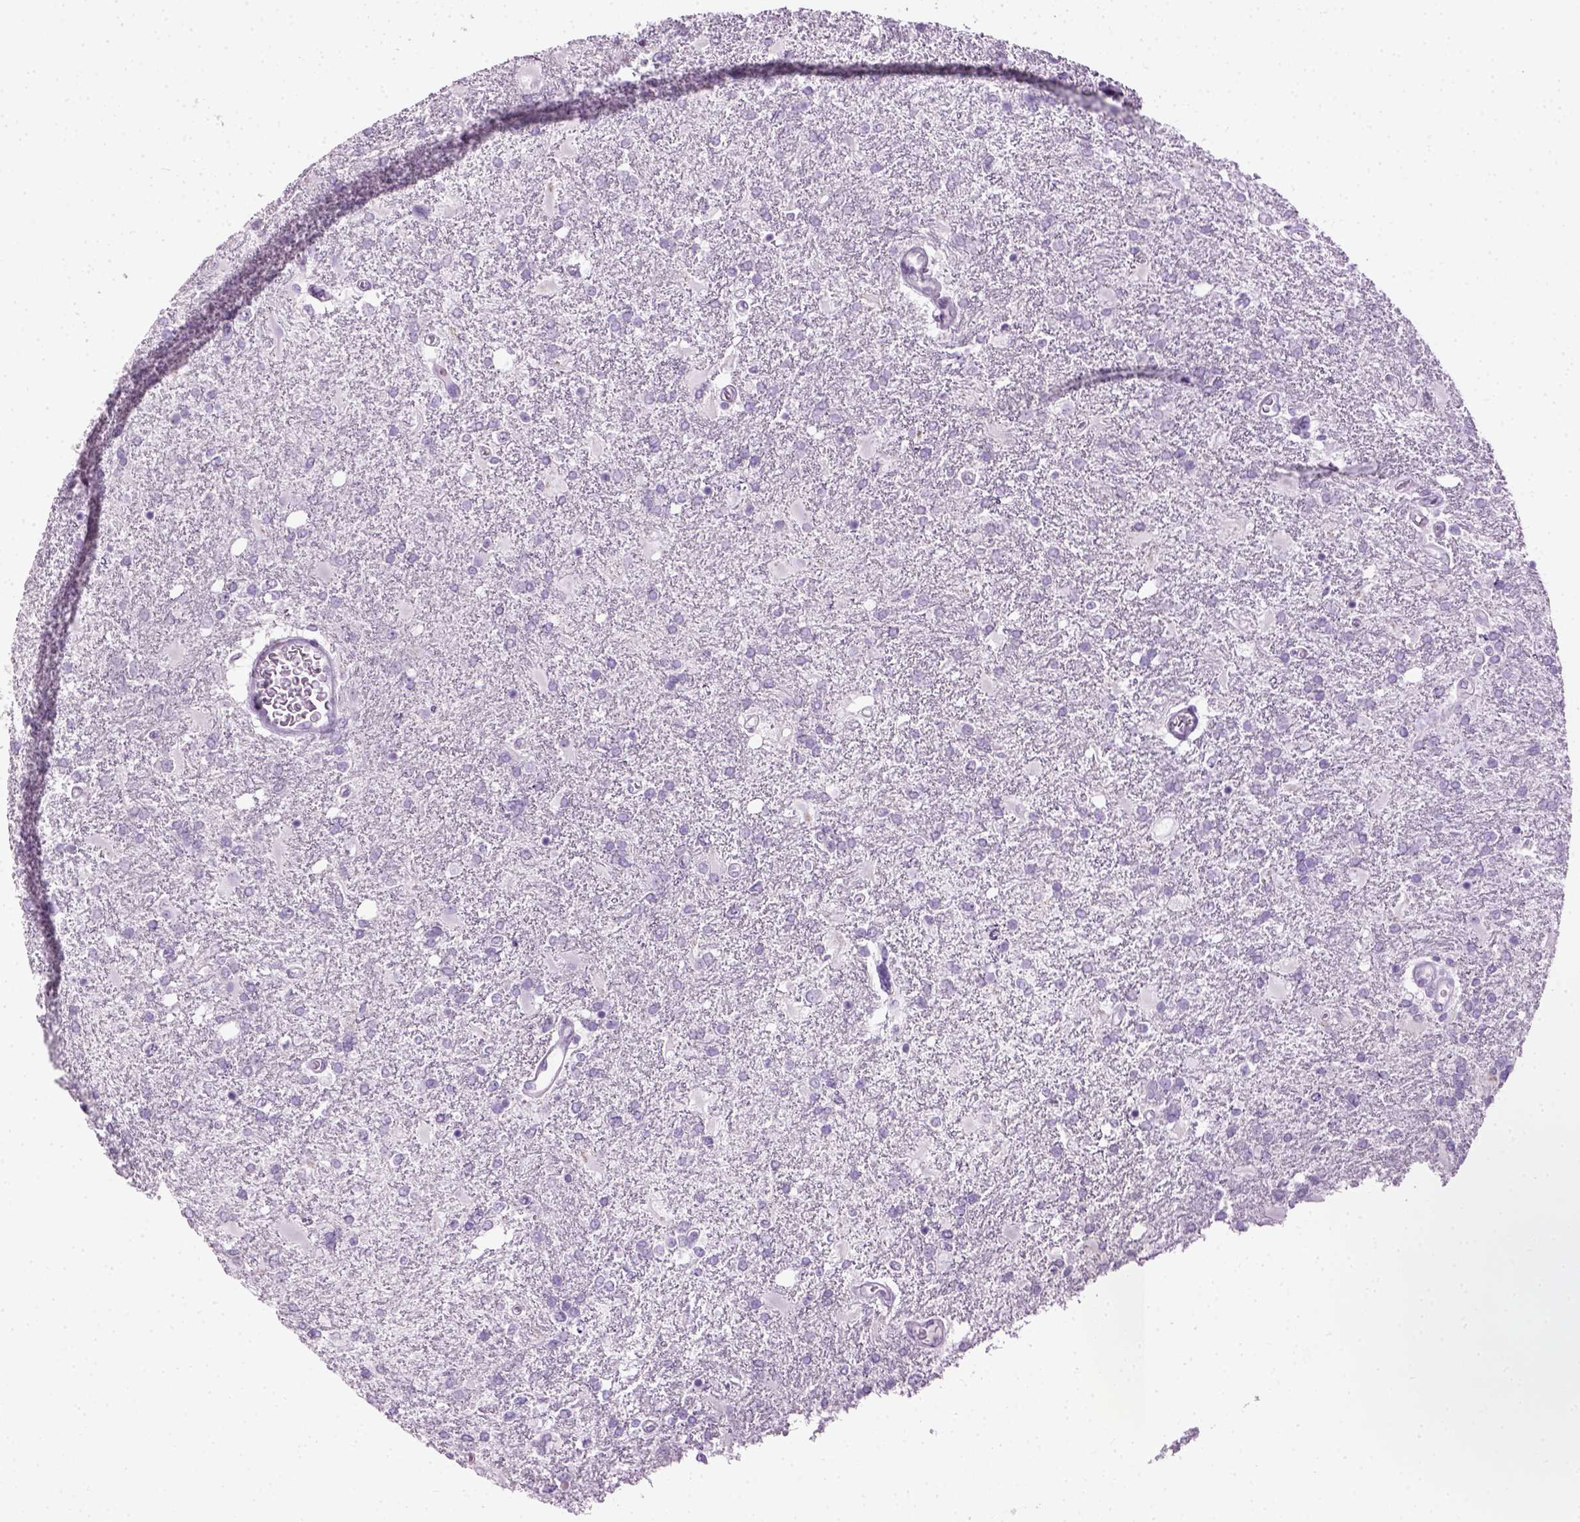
{"staining": {"intensity": "negative", "quantity": "none", "location": "none"}, "tissue": "glioma", "cell_type": "Tumor cells", "image_type": "cancer", "snomed": [{"axis": "morphology", "description": "Glioma, malignant, High grade"}, {"axis": "topography", "description": "Cerebral cortex"}], "caption": "This micrograph is of malignant glioma (high-grade) stained with immunohistochemistry to label a protein in brown with the nuclei are counter-stained blue. There is no staining in tumor cells. (Stains: DAB IHC with hematoxylin counter stain, Microscopy: brightfield microscopy at high magnification).", "gene": "GABRB2", "patient": {"sex": "male", "age": 79}}